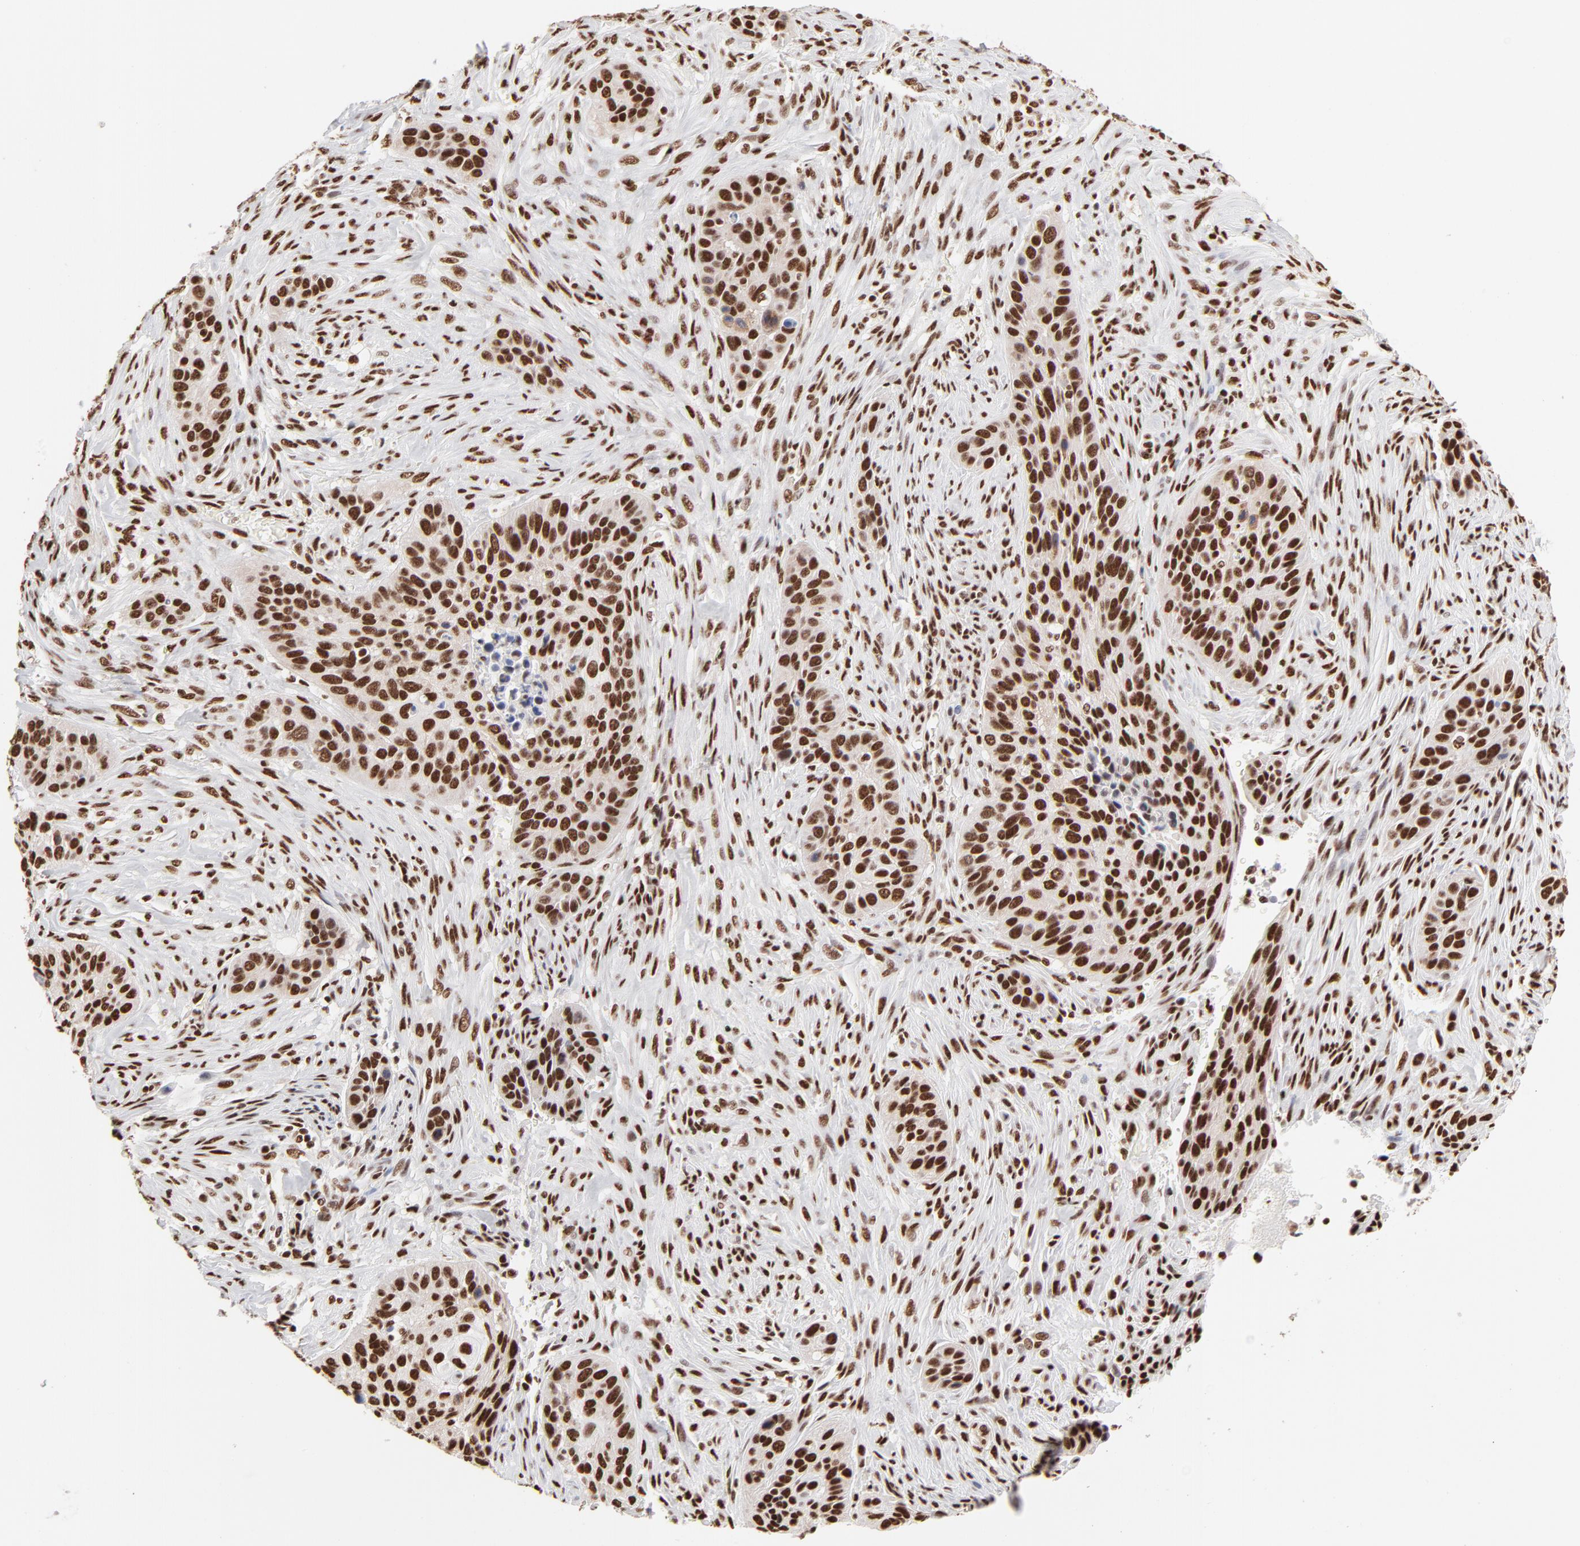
{"staining": {"intensity": "strong", "quantity": ">75%", "location": "nuclear"}, "tissue": "cervical cancer", "cell_type": "Tumor cells", "image_type": "cancer", "snomed": [{"axis": "morphology", "description": "Adenocarcinoma, NOS"}, {"axis": "topography", "description": "Cervix"}], "caption": "Immunohistochemical staining of adenocarcinoma (cervical) reveals strong nuclear protein positivity in about >75% of tumor cells. Immunohistochemistry stains the protein in brown and the nuclei are stained blue.", "gene": "TARDBP", "patient": {"sex": "female", "age": 29}}